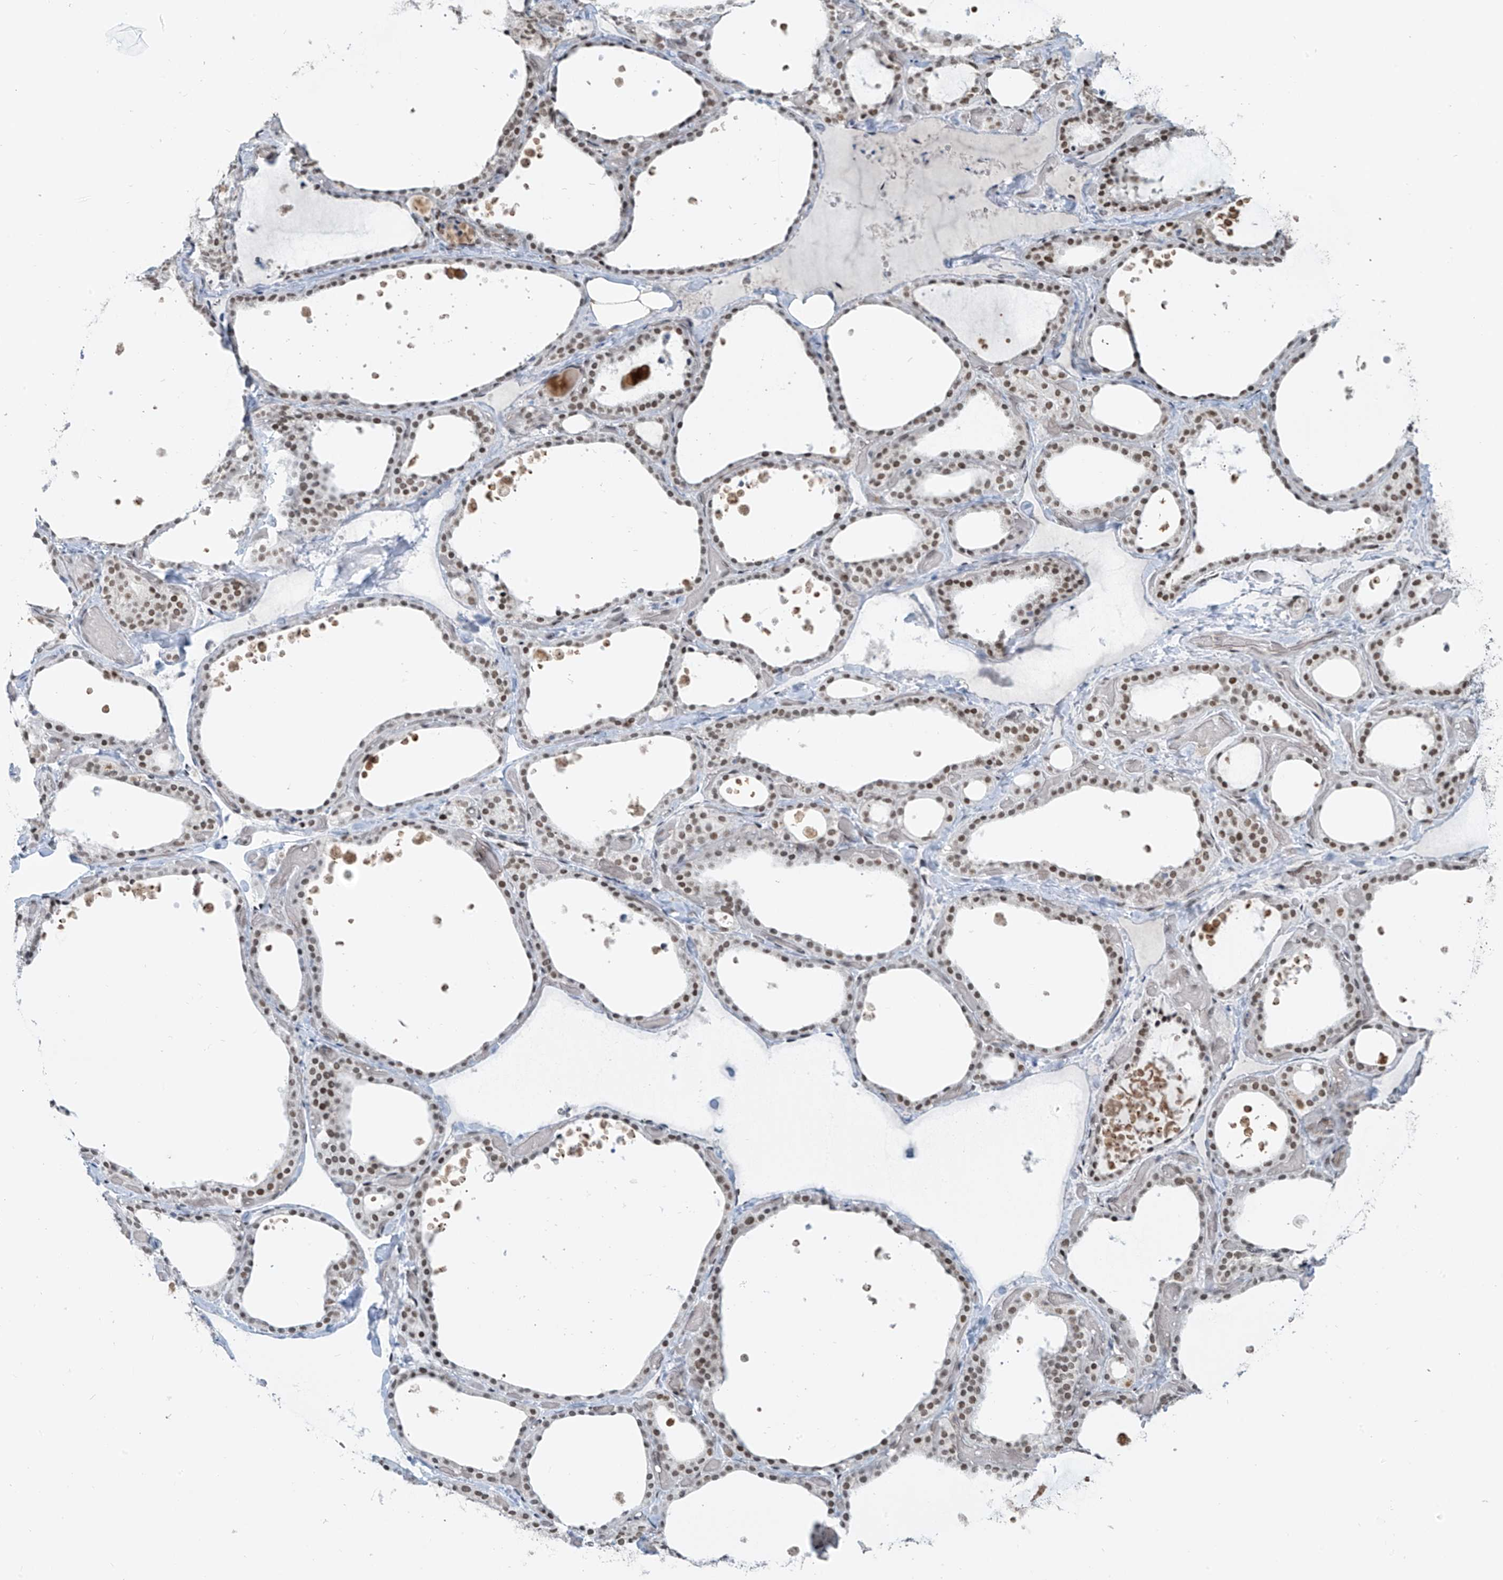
{"staining": {"intensity": "moderate", "quantity": ">75%", "location": "nuclear"}, "tissue": "thyroid gland", "cell_type": "Glandular cells", "image_type": "normal", "snomed": [{"axis": "morphology", "description": "Normal tissue, NOS"}, {"axis": "topography", "description": "Thyroid gland"}], "caption": "This is a micrograph of IHC staining of unremarkable thyroid gland, which shows moderate positivity in the nuclear of glandular cells.", "gene": "MCM9", "patient": {"sex": "female", "age": 44}}